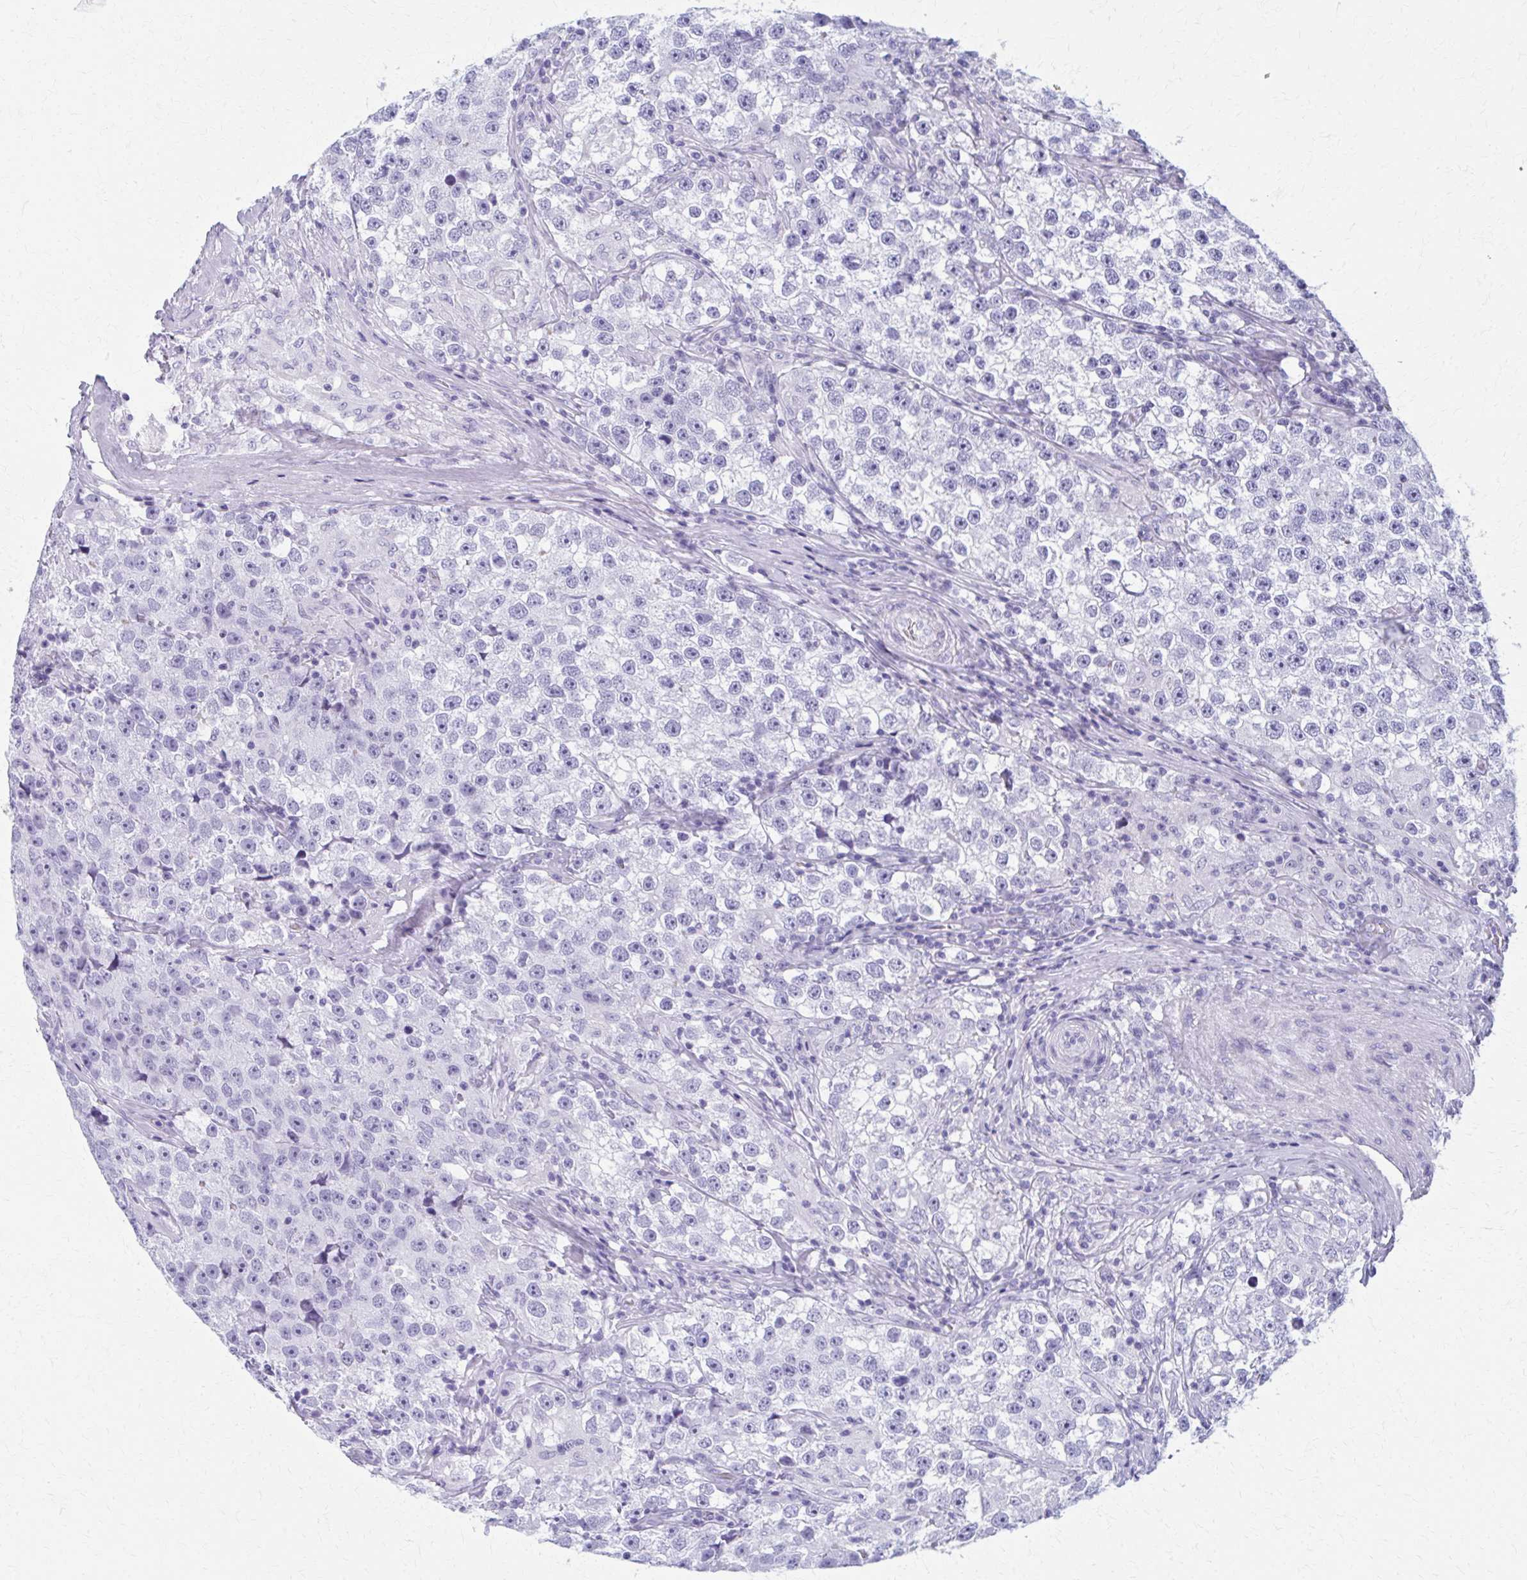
{"staining": {"intensity": "negative", "quantity": "none", "location": "none"}, "tissue": "testis cancer", "cell_type": "Tumor cells", "image_type": "cancer", "snomed": [{"axis": "morphology", "description": "Seminoma, NOS"}, {"axis": "topography", "description": "Testis"}], "caption": "Immunohistochemistry (IHC) image of neoplastic tissue: human testis cancer (seminoma) stained with DAB shows no significant protein positivity in tumor cells. Brightfield microscopy of immunohistochemistry stained with DAB (brown) and hematoxylin (blue), captured at high magnification.", "gene": "MPLKIP", "patient": {"sex": "male", "age": 46}}